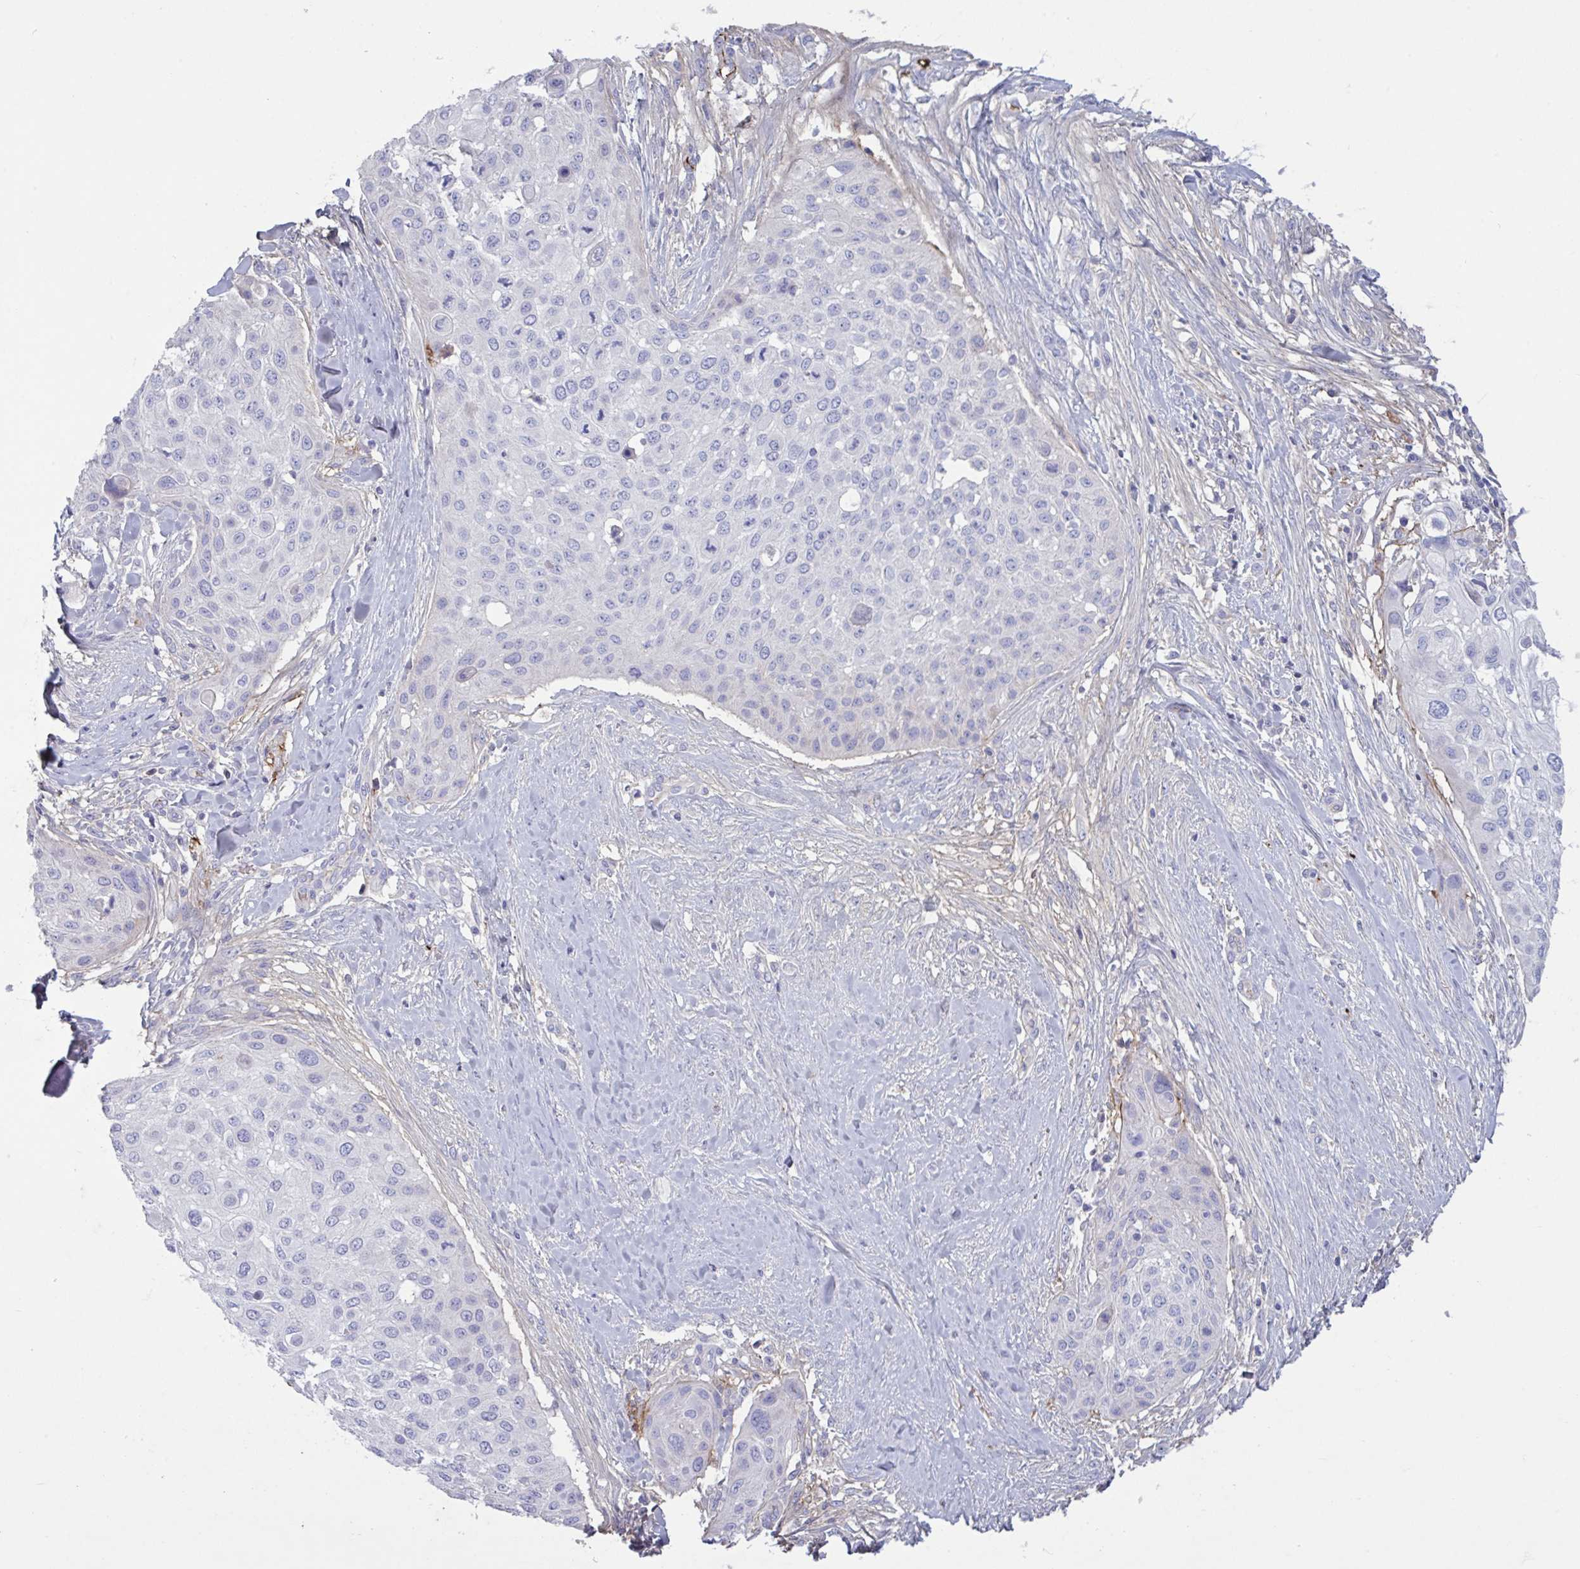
{"staining": {"intensity": "negative", "quantity": "none", "location": "none"}, "tissue": "skin cancer", "cell_type": "Tumor cells", "image_type": "cancer", "snomed": [{"axis": "morphology", "description": "Squamous cell carcinoma, NOS"}, {"axis": "topography", "description": "Skin"}], "caption": "Protein analysis of skin cancer (squamous cell carcinoma) reveals no significant positivity in tumor cells.", "gene": "IL1R1", "patient": {"sex": "female", "age": 87}}